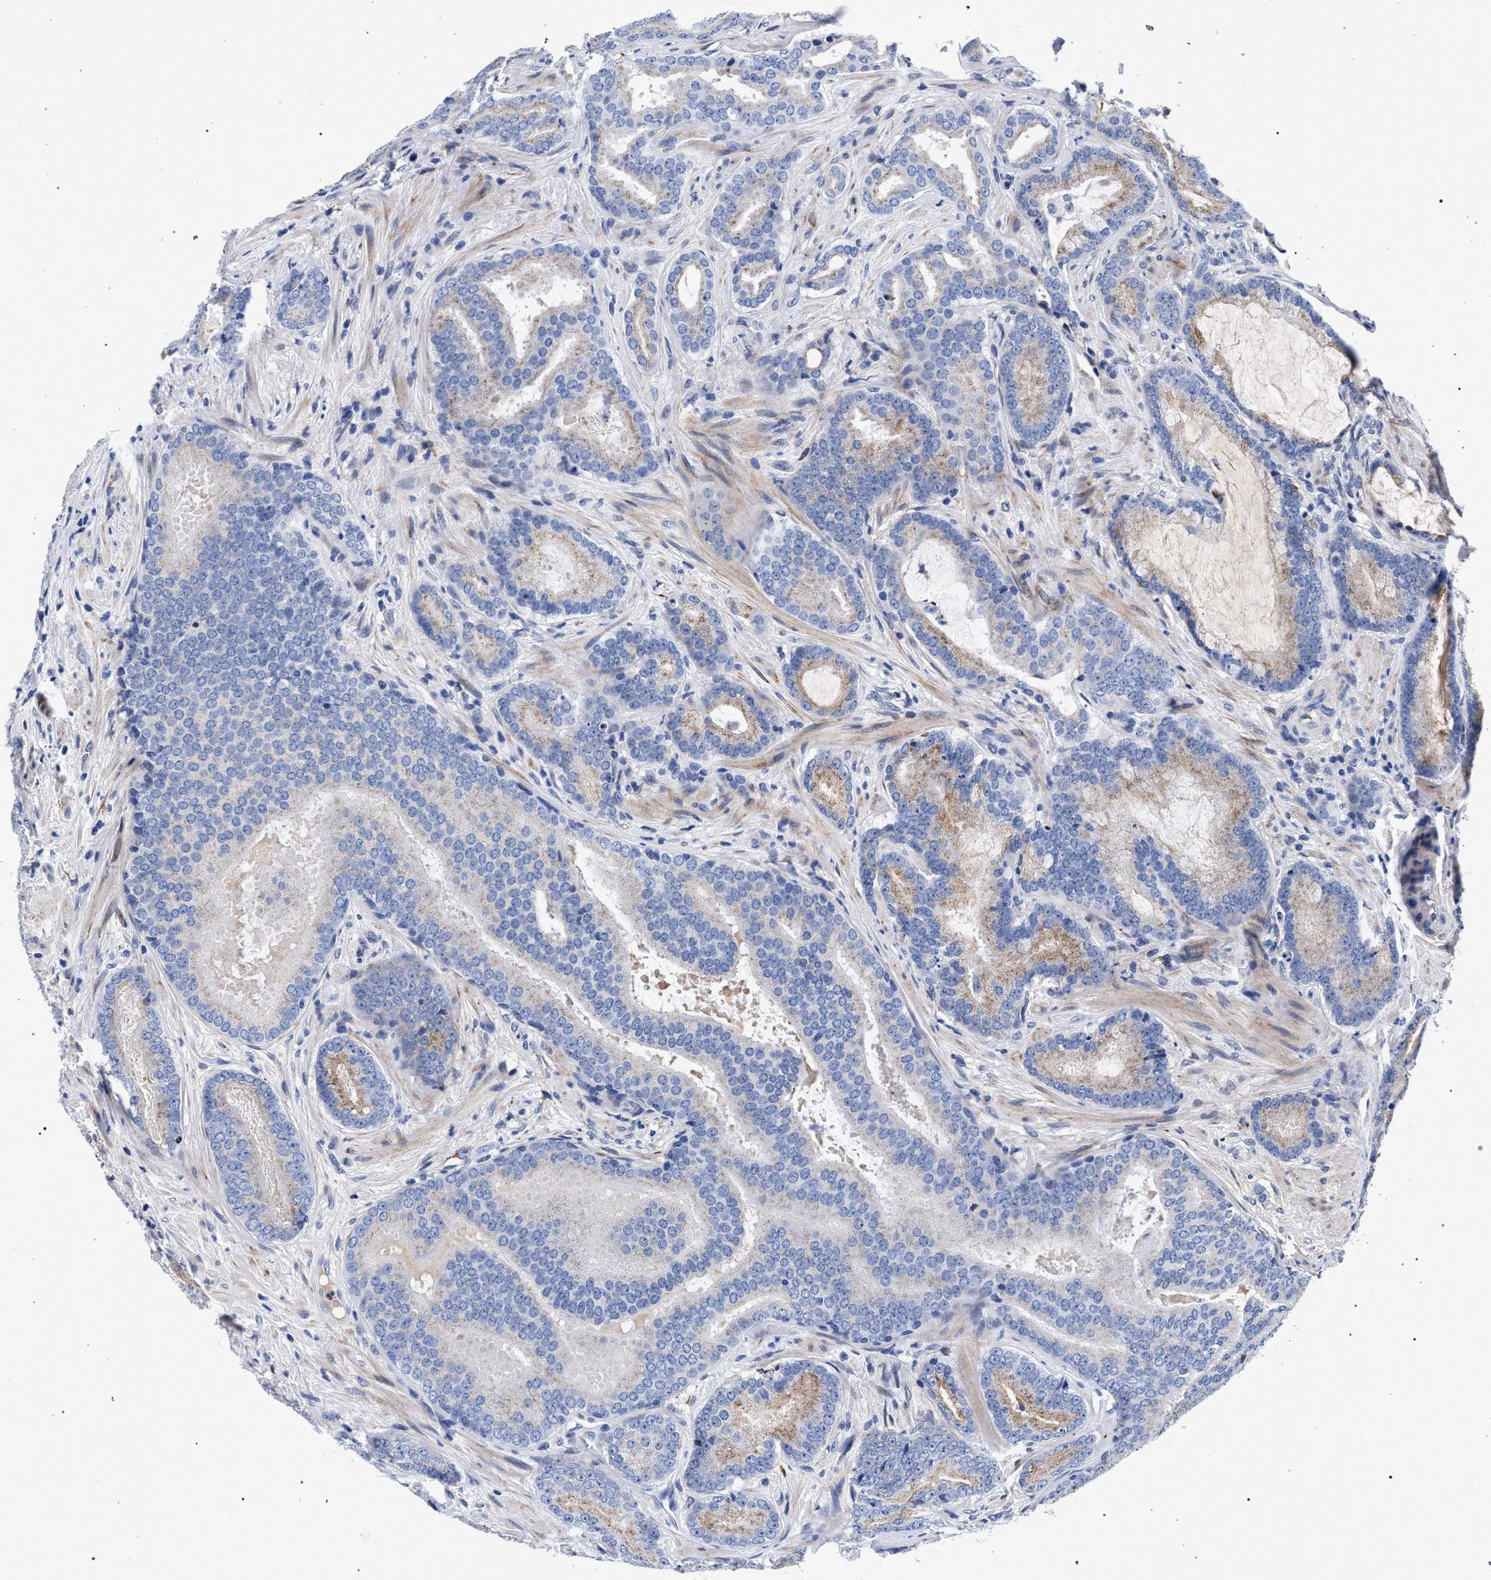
{"staining": {"intensity": "weak", "quantity": "25%-75%", "location": "cytoplasmic/membranous"}, "tissue": "prostate cancer", "cell_type": "Tumor cells", "image_type": "cancer", "snomed": [{"axis": "morphology", "description": "Adenocarcinoma, High grade"}, {"axis": "topography", "description": "Prostate"}], "caption": "Human high-grade adenocarcinoma (prostate) stained with a protein marker shows weak staining in tumor cells.", "gene": "ACOX1", "patient": {"sex": "male", "age": 55}}